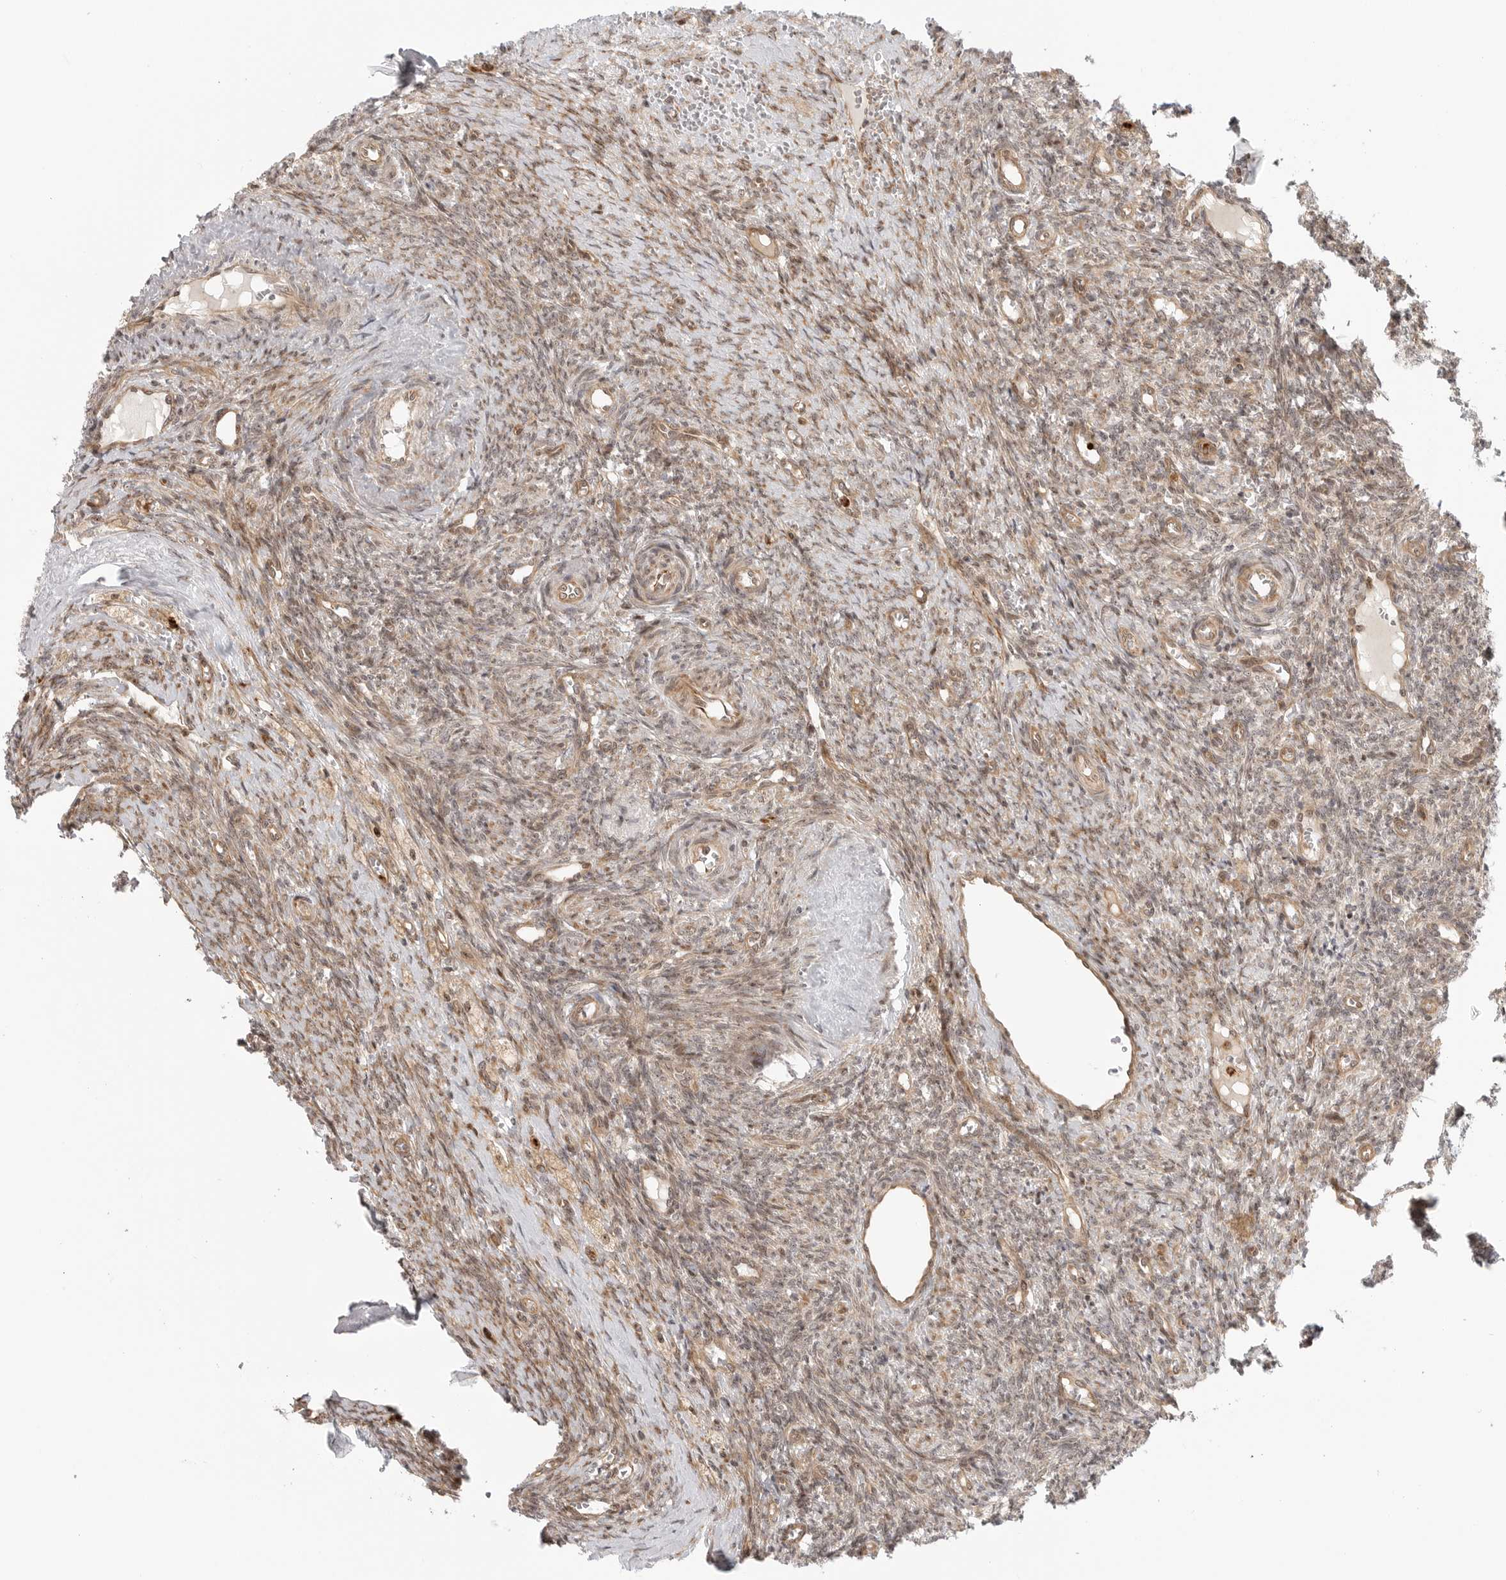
{"staining": {"intensity": "moderate", "quantity": "25%-75%", "location": "cytoplasmic/membranous,nuclear"}, "tissue": "ovary", "cell_type": "Ovarian stroma cells", "image_type": "normal", "snomed": [{"axis": "morphology", "description": "Normal tissue, NOS"}, {"axis": "topography", "description": "Ovary"}], "caption": "A histopathology image of ovary stained for a protein displays moderate cytoplasmic/membranous,nuclear brown staining in ovarian stroma cells.", "gene": "DSCC1", "patient": {"sex": "female", "age": 41}}